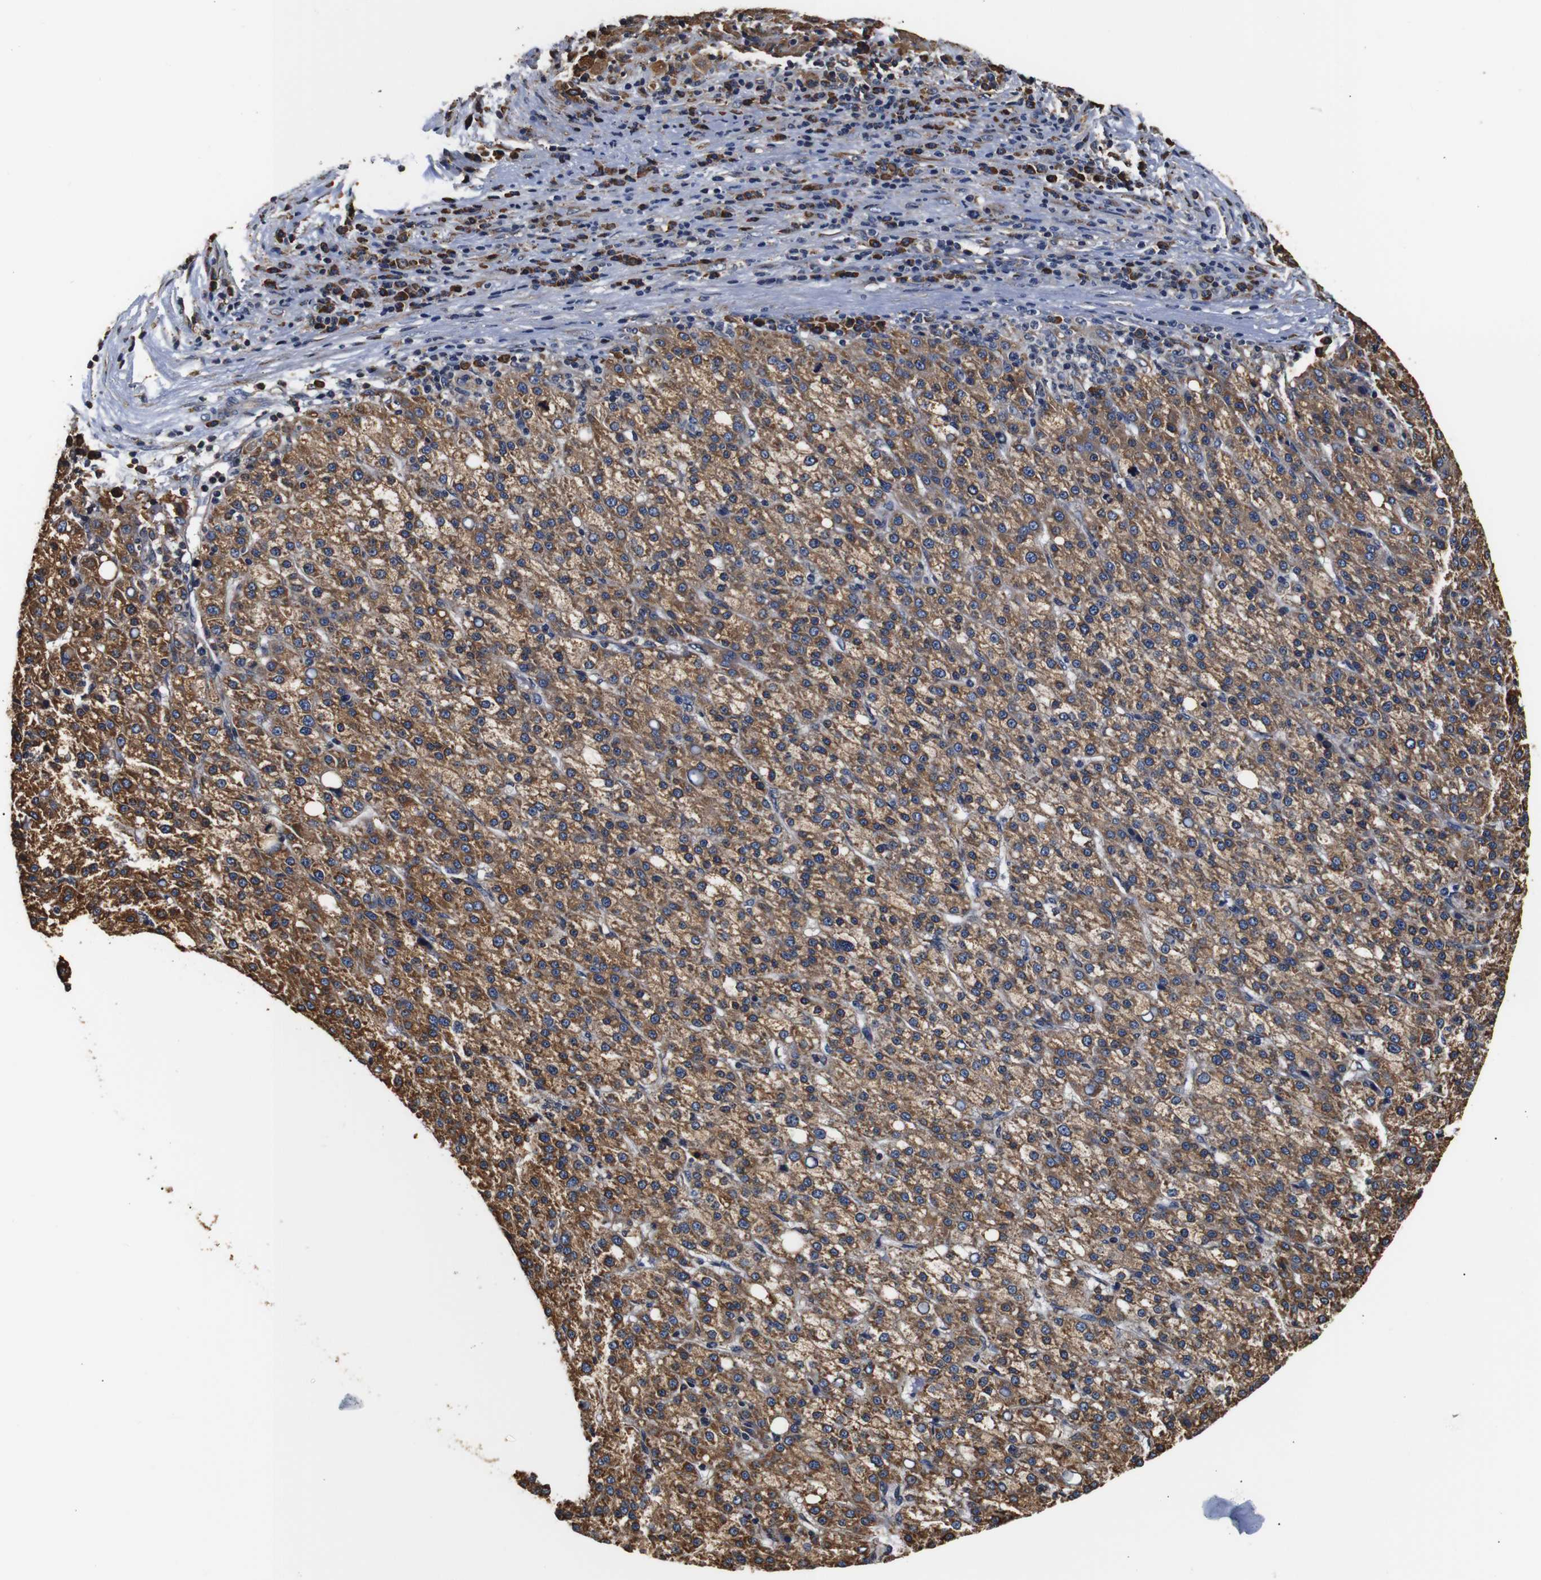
{"staining": {"intensity": "moderate", "quantity": ">75%", "location": "cytoplasmic/membranous"}, "tissue": "liver cancer", "cell_type": "Tumor cells", "image_type": "cancer", "snomed": [{"axis": "morphology", "description": "Carcinoma, Hepatocellular, NOS"}, {"axis": "topography", "description": "Liver"}], "caption": "Hepatocellular carcinoma (liver) was stained to show a protein in brown. There is medium levels of moderate cytoplasmic/membranous expression in about >75% of tumor cells. (Brightfield microscopy of DAB IHC at high magnification).", "gene": "HHIP", "patient": {"sex": "female", "age": 58}}